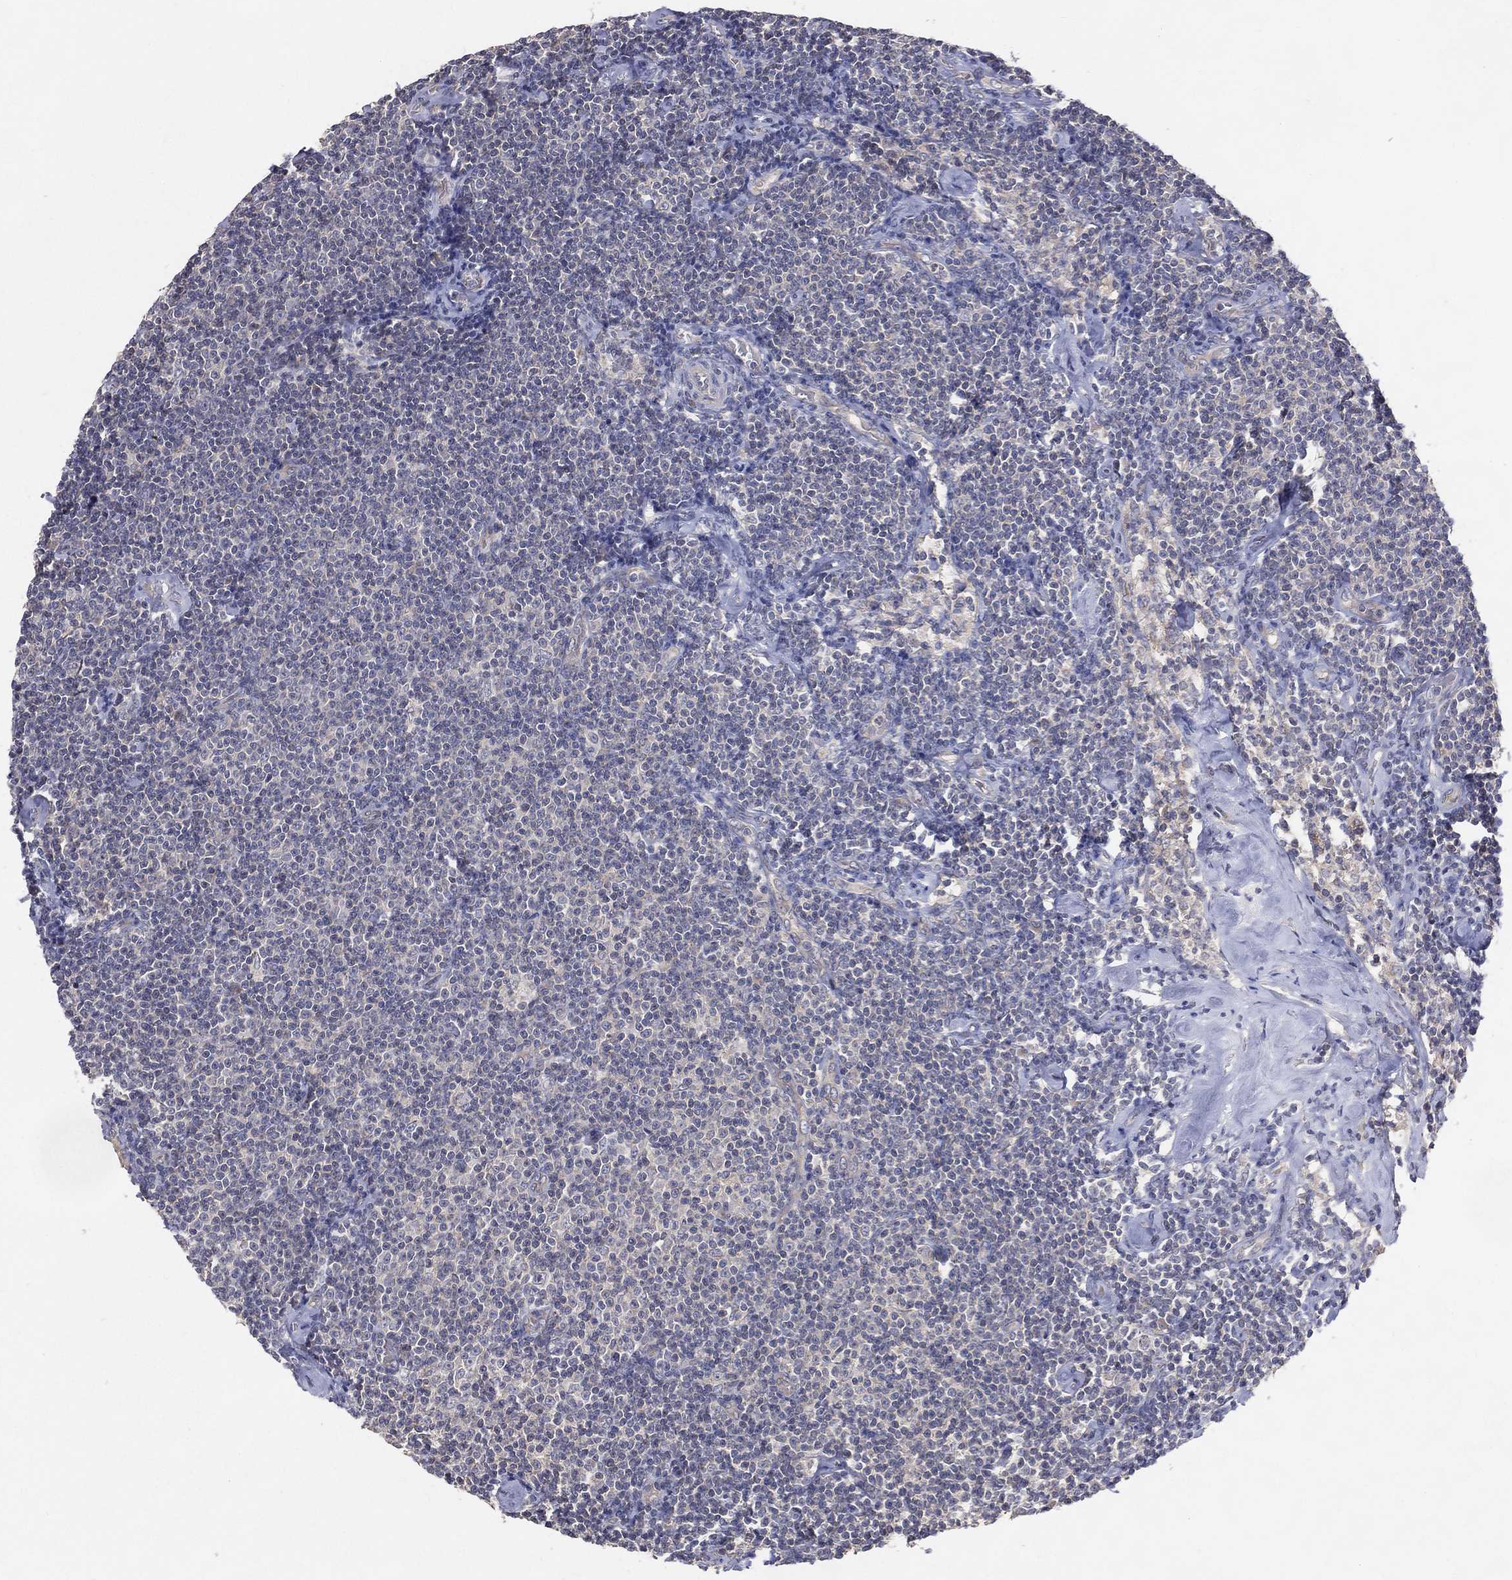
{"staining": {"intensity": "negative", "quantity": "none", "location": "none"}, "tissue": "lymphoma", "cell_type": "Tumor cells", "image_type": "cancer", "snomed": [{"axis": "morphology", "description": "Malignant lymphoma, non-Hodgkin's type, Low grade"}, {"axis": "topography", "description": "Lymph node"}], "caption": "An immunohistochemistry (IHC) photomicrograph of malignant lymphoma, non-Hodgkin's type (low-grade) is shown. There is no staining in tumor cells of malignant lymphoma, non-Hodgkin's type (low-grade).", "gene": "DNAH7", "patient": {"sex": "male", "age": 81}}